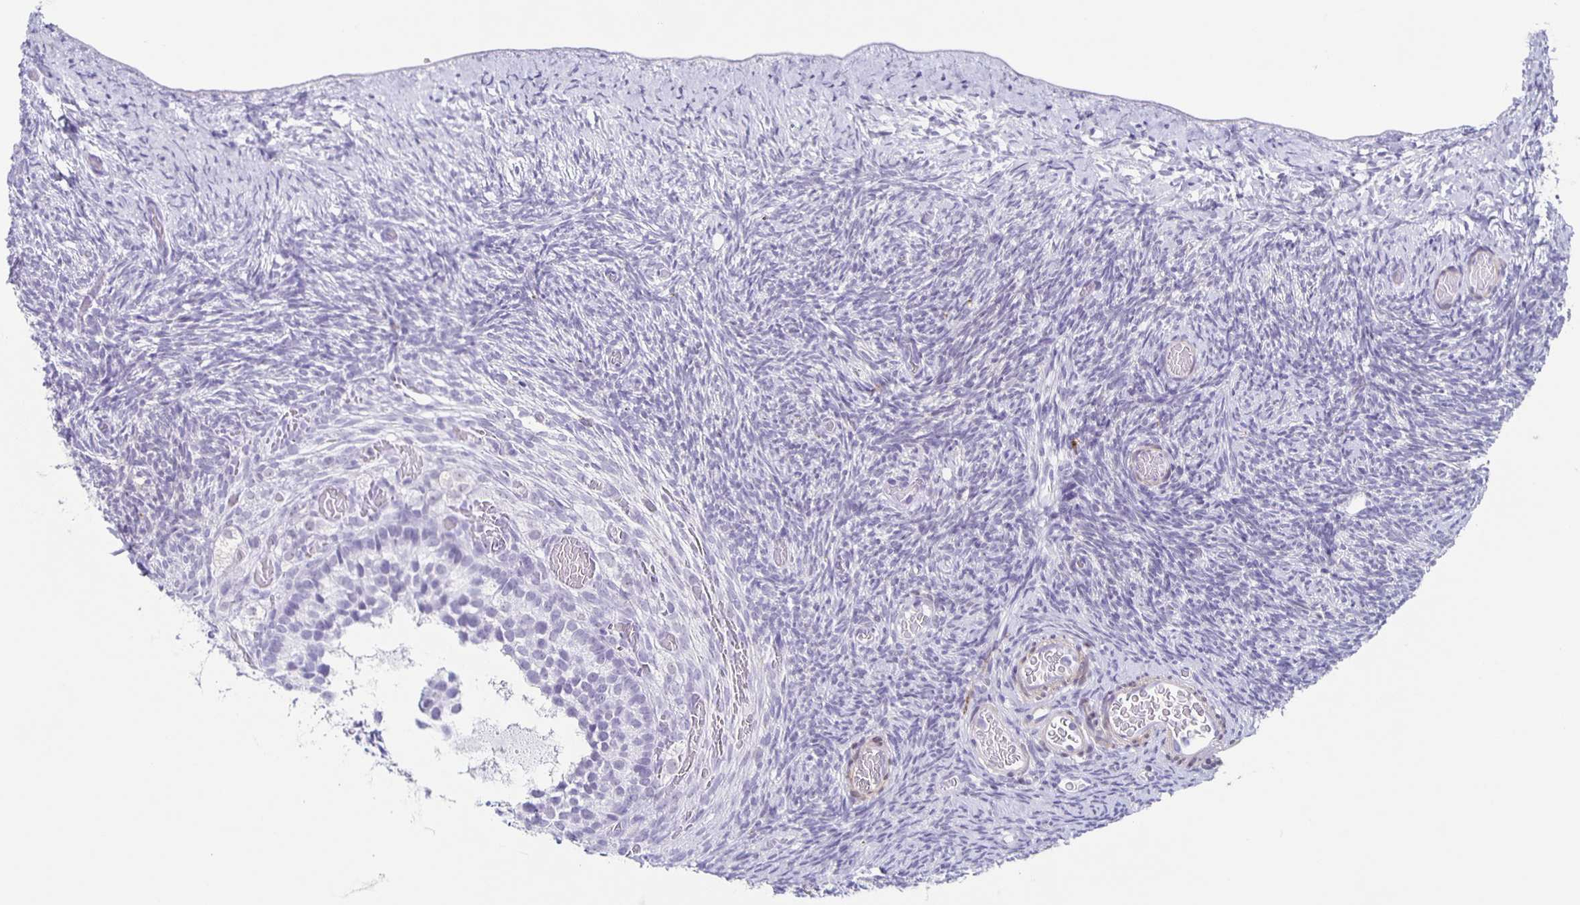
{"staining": {"intensity": "negative", "quantity": "none", "location": "none"}, "tissue": "ovary", "cell_type": "Follicle cells", "image_type": "normal", "snomed": [{"axis": "morphology", "description": "Normal tissue, NOS"}, {"axis": "topography", "description": "Ovary"}], "caption": "DAB (3,3'-diaminobenzidine) immunohistochemical staining of unremarkable human ovary displays no significant staining in follicle cells.", "gene": "TPPP", "patient": {"sex": "female", "age": 39}}